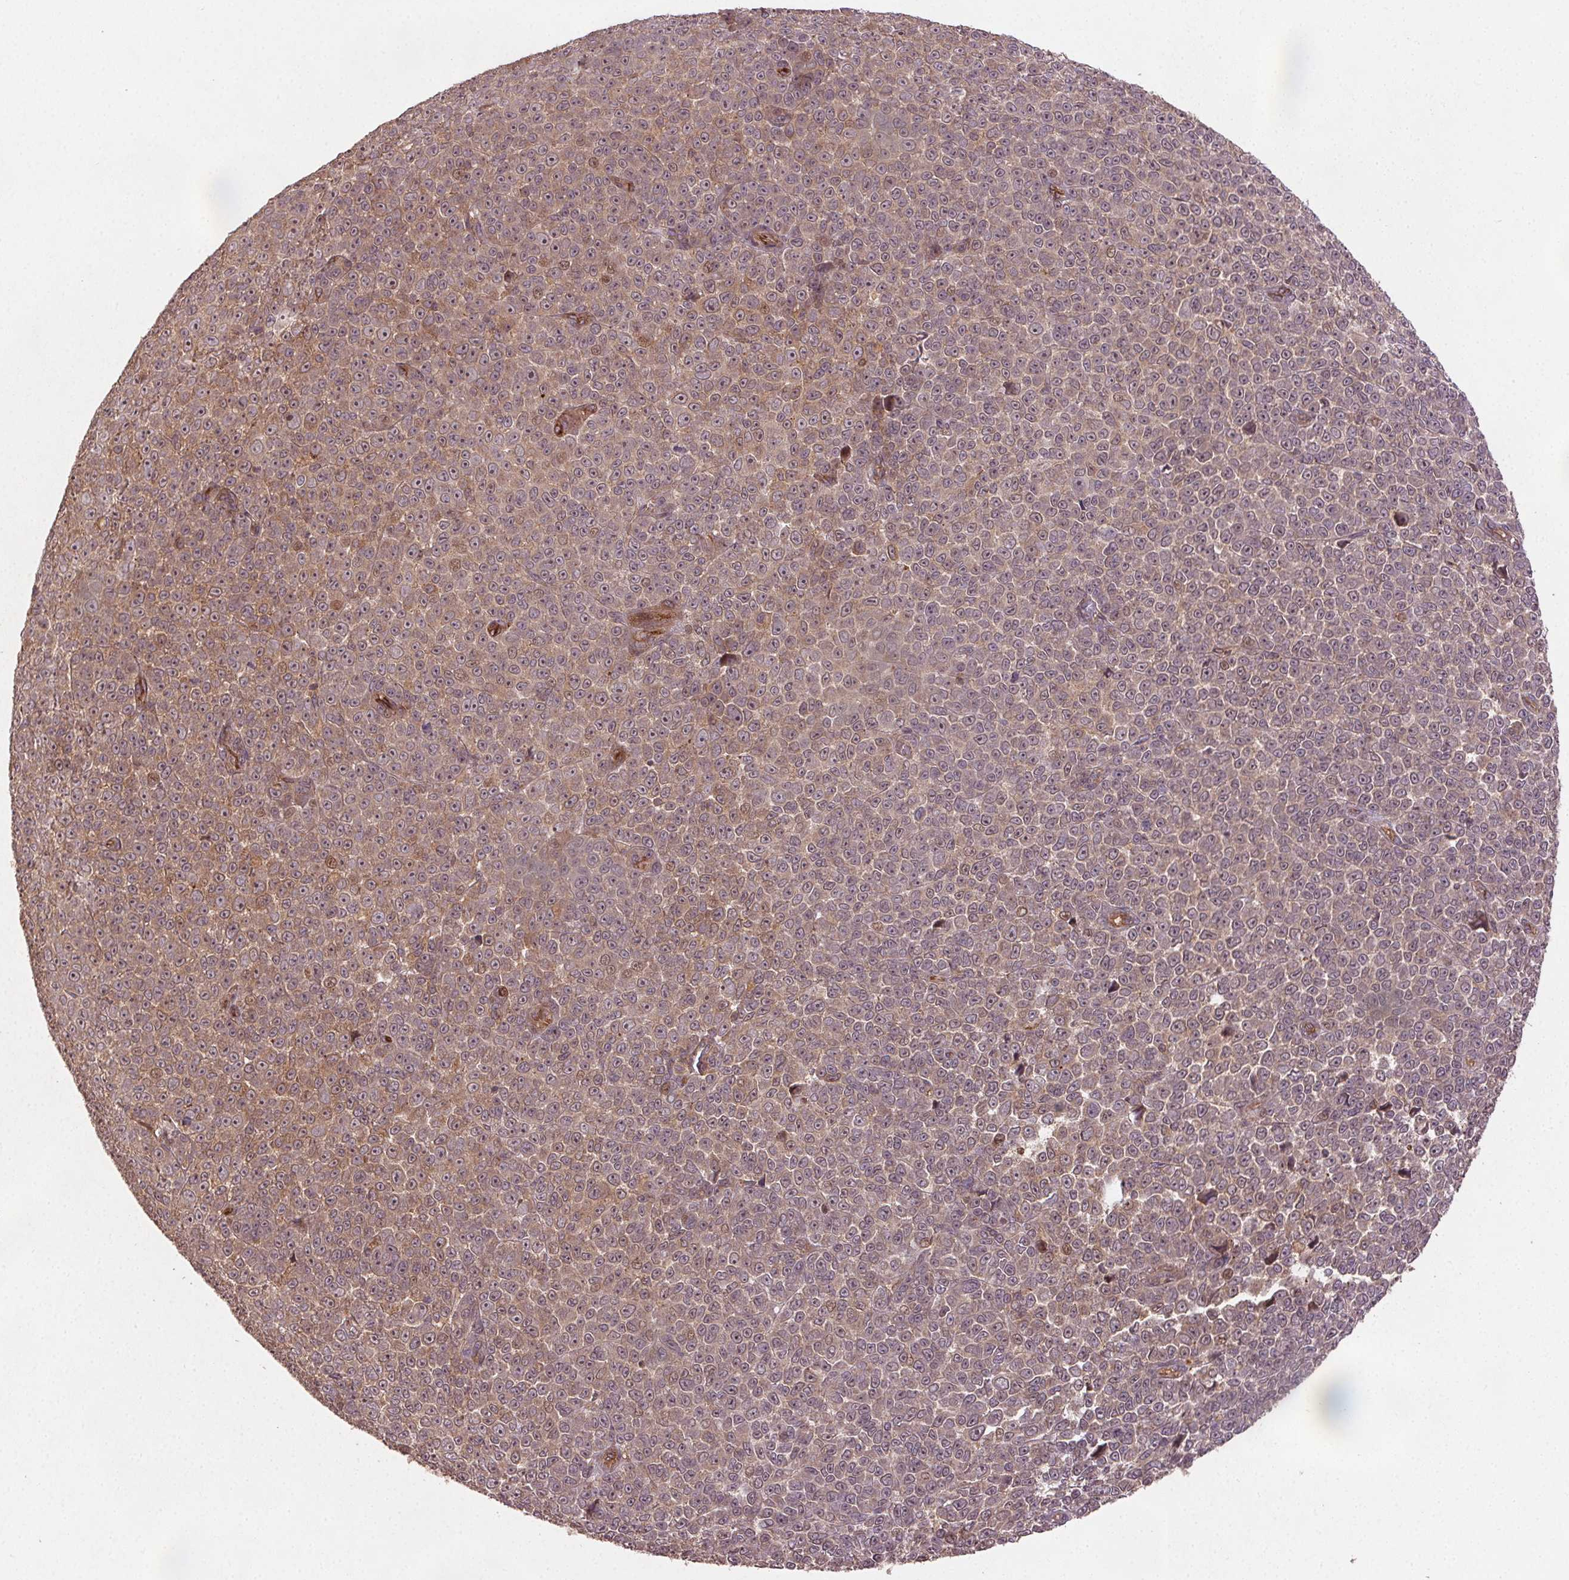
{"staining": {"intensity": "weak", "quantity": "25%-75%", "location": "cytoplasmic/membranous"}, "tissue": "melanoma", "cell_type": "Tumor cells", "image_type": "cancer", "snomed": [{"axis": "morphology", "description": "Malignant melanoma, NOS"}, {"axis": "topography", "description": "Skin"}], "caption": "Immunohistochemistry (IHC) of human malignant melanoma shows low levels of weak cytoplasmic/membranous positivity in approximately 25%-75% of tumor cells.", "gene": "SEC14L2", "patient": {"sex": "female", "age": 95}}